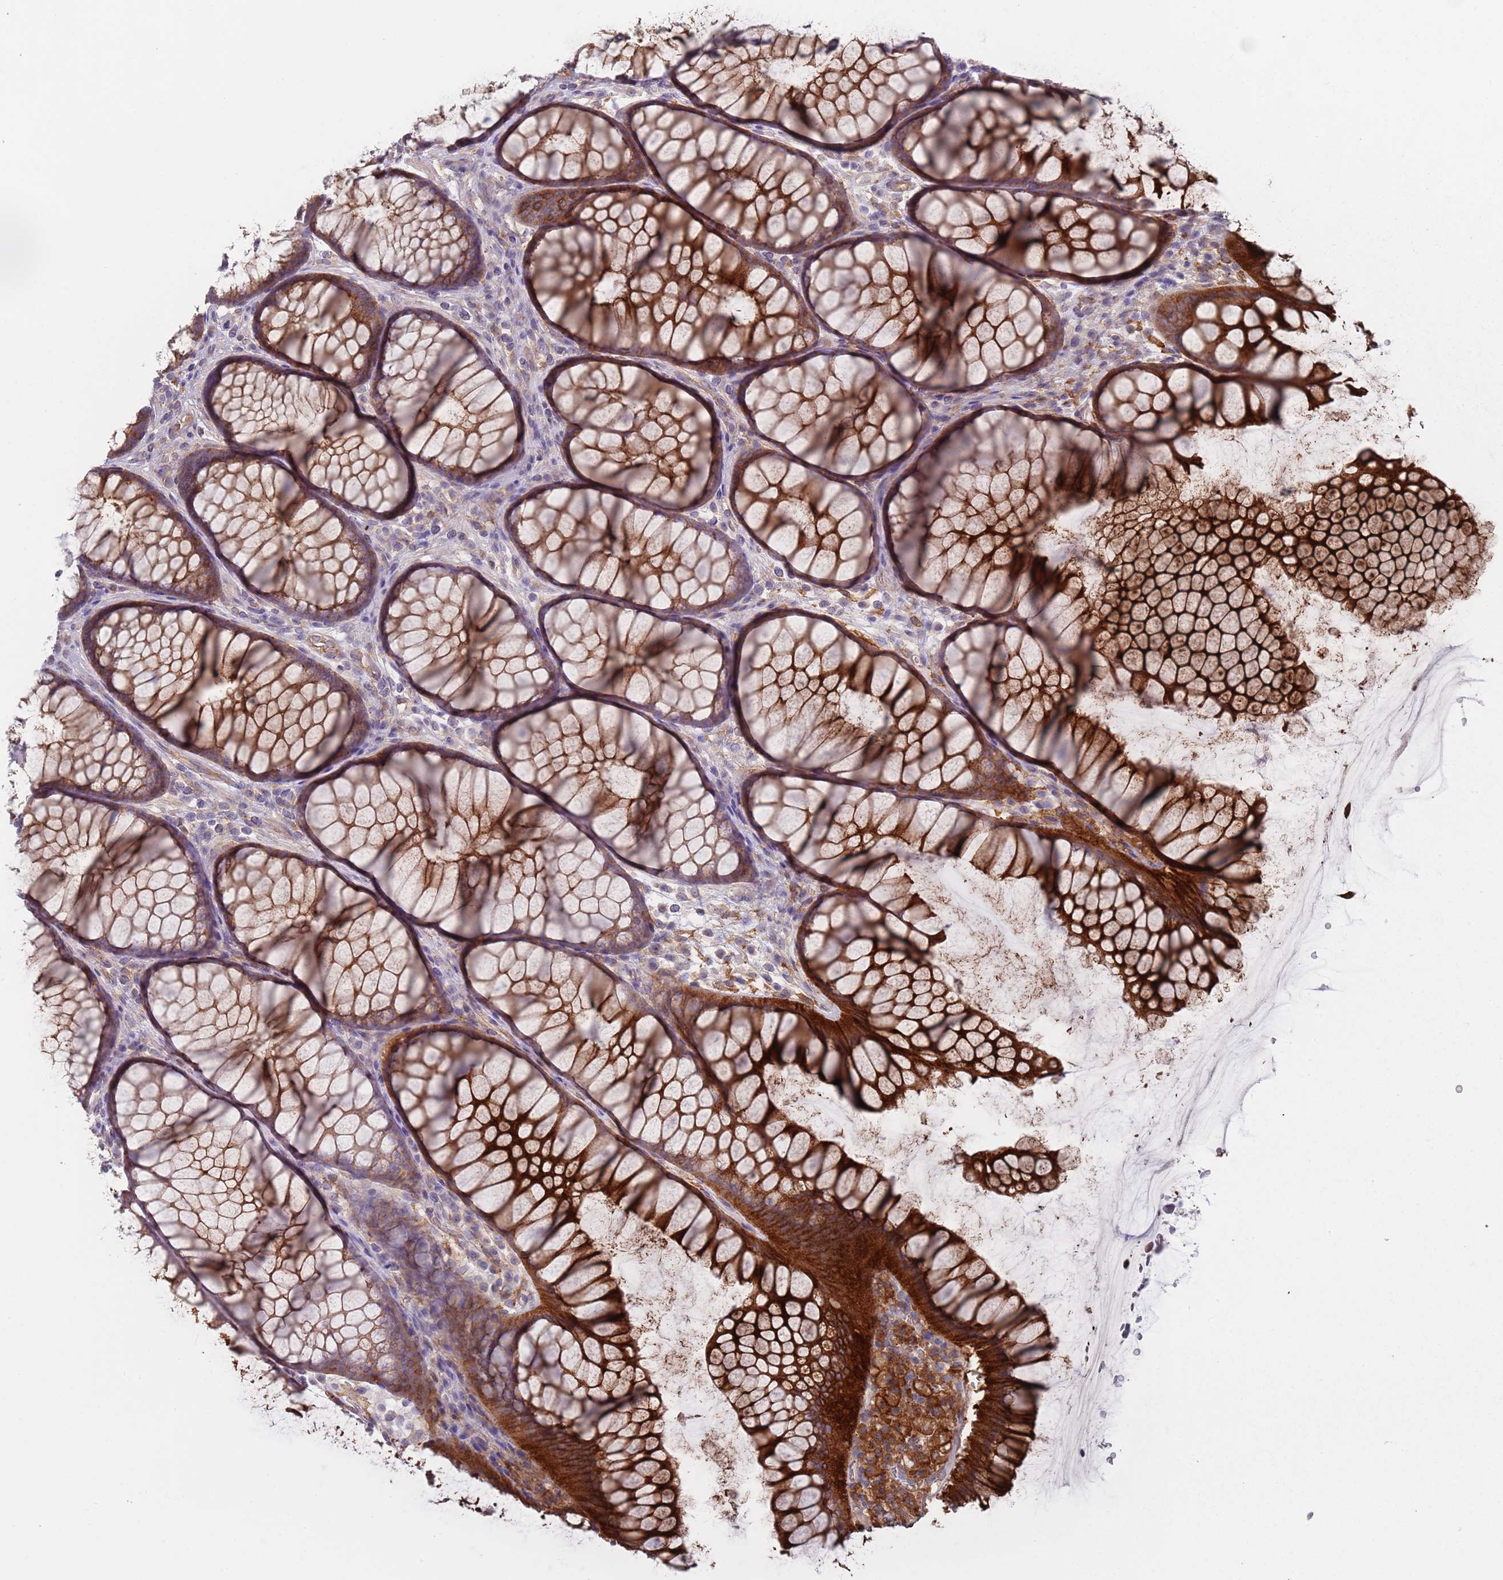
{"staining": {"intensity": "weak", "quantity": ">75%", "location": "cytoplasmic/membranous"}, "tissue": "colon", "cell_type": "Endothelial cells", "image_type": "normal", "snomed": [{"axis": "morphology", "description": "Normal tissue, NOS"}, {"axis": "topography", "description": "Colon"}], "caption": "Weak cytoplasmic/membranous positivity for a protein is identified in about >75% of endothelial cells of unremarkable colon using immunohistochemistry.", "gene": "APPL2", "patient": {"sex": "female", "age": 82}}